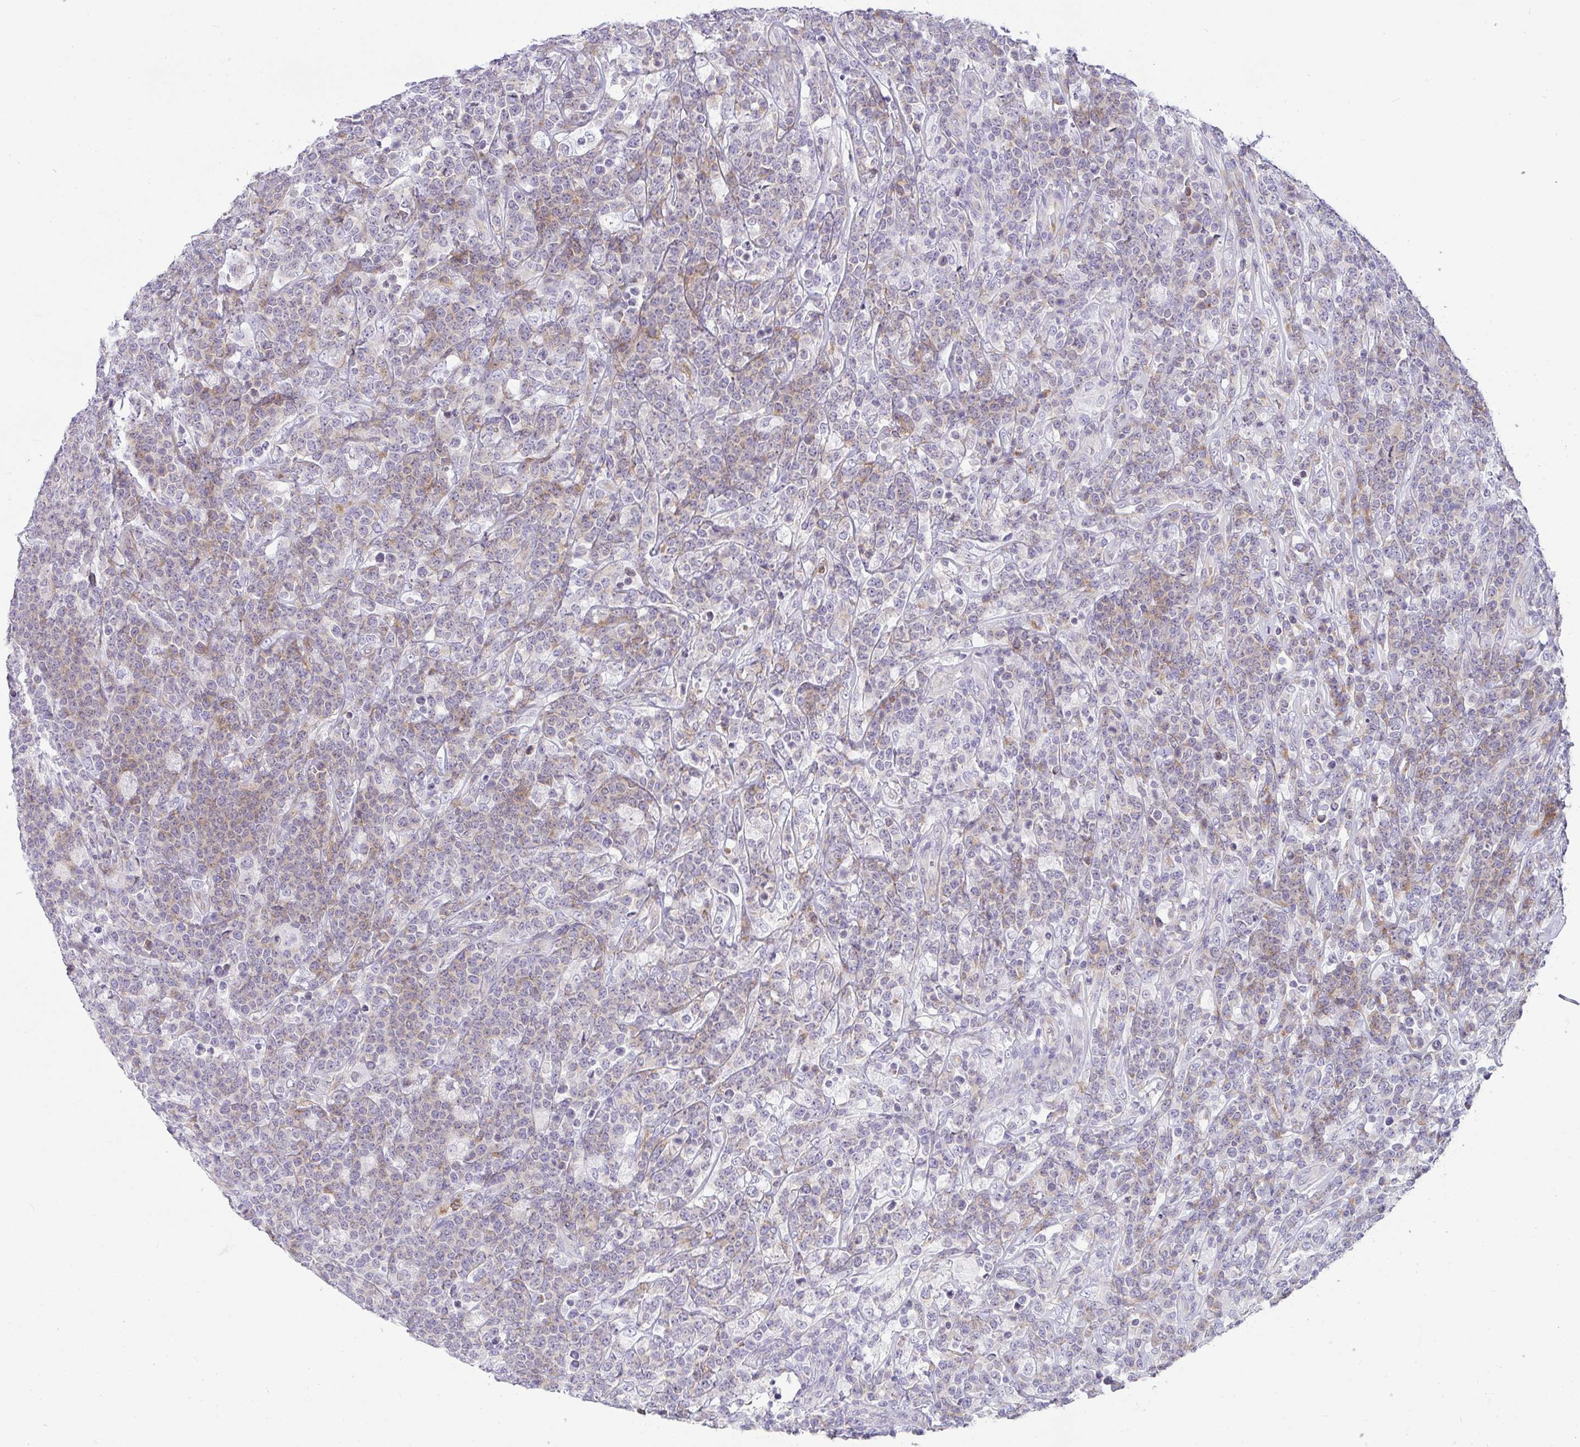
{"staining": {"intensity": "moderate", "quantity": "<25%", "location": "cytoplasmic/membranous"}, "tissue": "lymphoma", "cell_type": "Tumor cells", "image_type": "cancer", "snomed": [{"axis": "morphology", "description": "Malignant lymphoma, non-Hodgkin's type, High grade"}, {"axis": "topography", "description": "Small intestine"}], "caption": "Immunohistochemical staining of human lymphoma displays low levels of moderate cytoplasmic/membranous expression in about <25% of tumor cells.", "gene": "LIPE", "patient": {"sex": "male", "age": 8}}